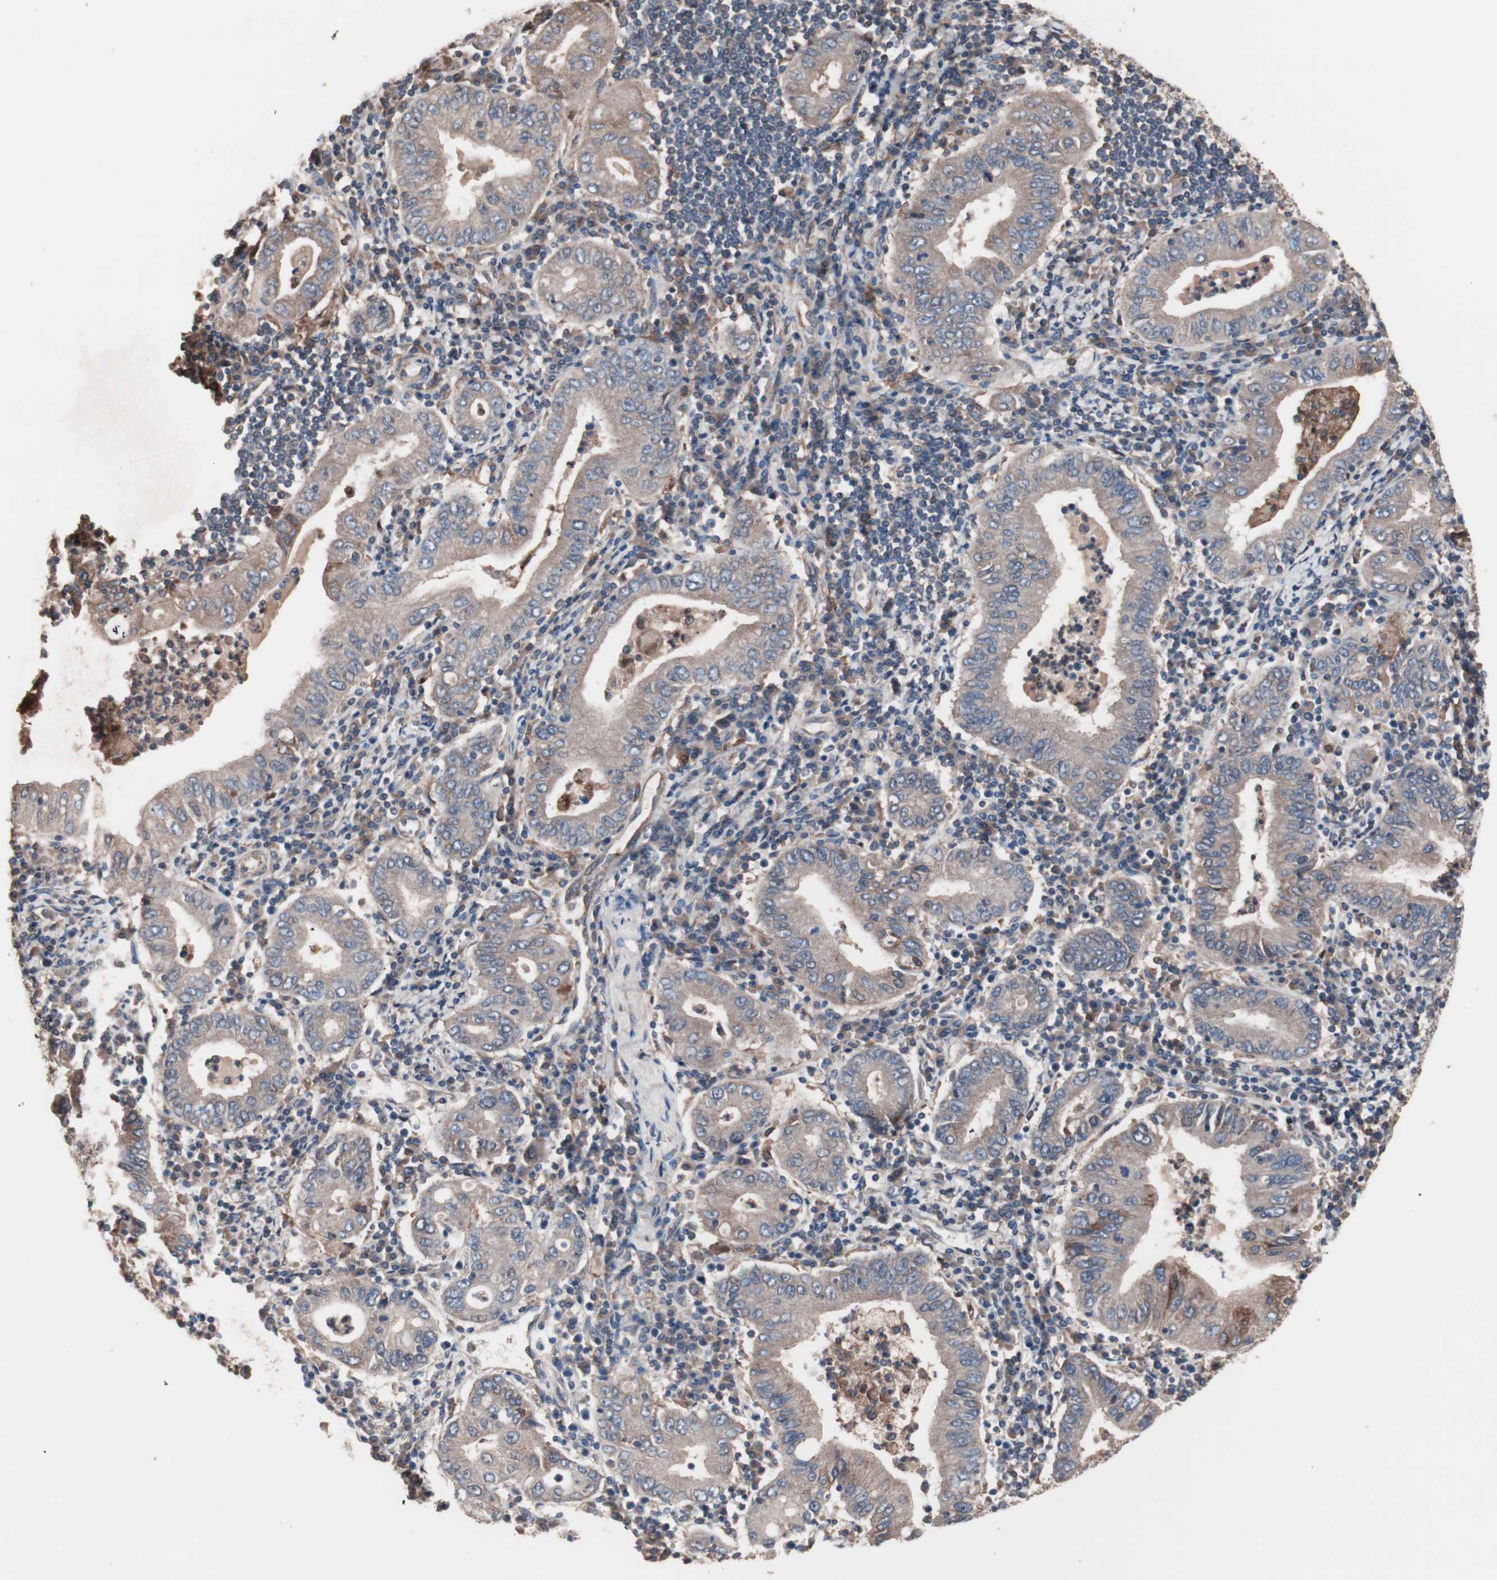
{"staining": {"intensity": "weak", "quantity": ">75%", "location": "cytoplasmic/membranous"}, "tissue": "stomach cancer", "cell_type": "Tumor cells", "image_type": "cancer", "snomed": [{"axis": "morphology", "description": "Normal tissue, NOS"}, {"axis": "morphology", "description": "Adenocarcinoma, NOS"}, {"axis": "topography", "description": "Esophagus"}, {"axis": "topography", "description": "Stomach, upper"}, {"axis": "topography", "description": "Peripheral nerve tissue"}], "caption": "This photomicrograph demonstrates IHC staining of human stomach cancer (adenocarcinoma), with low weak cytoplasmic/membranous positivity in approximately >75% of tumor cells.", "gene": "ATG7", "patient": {"sex": "male", "age": 62}}